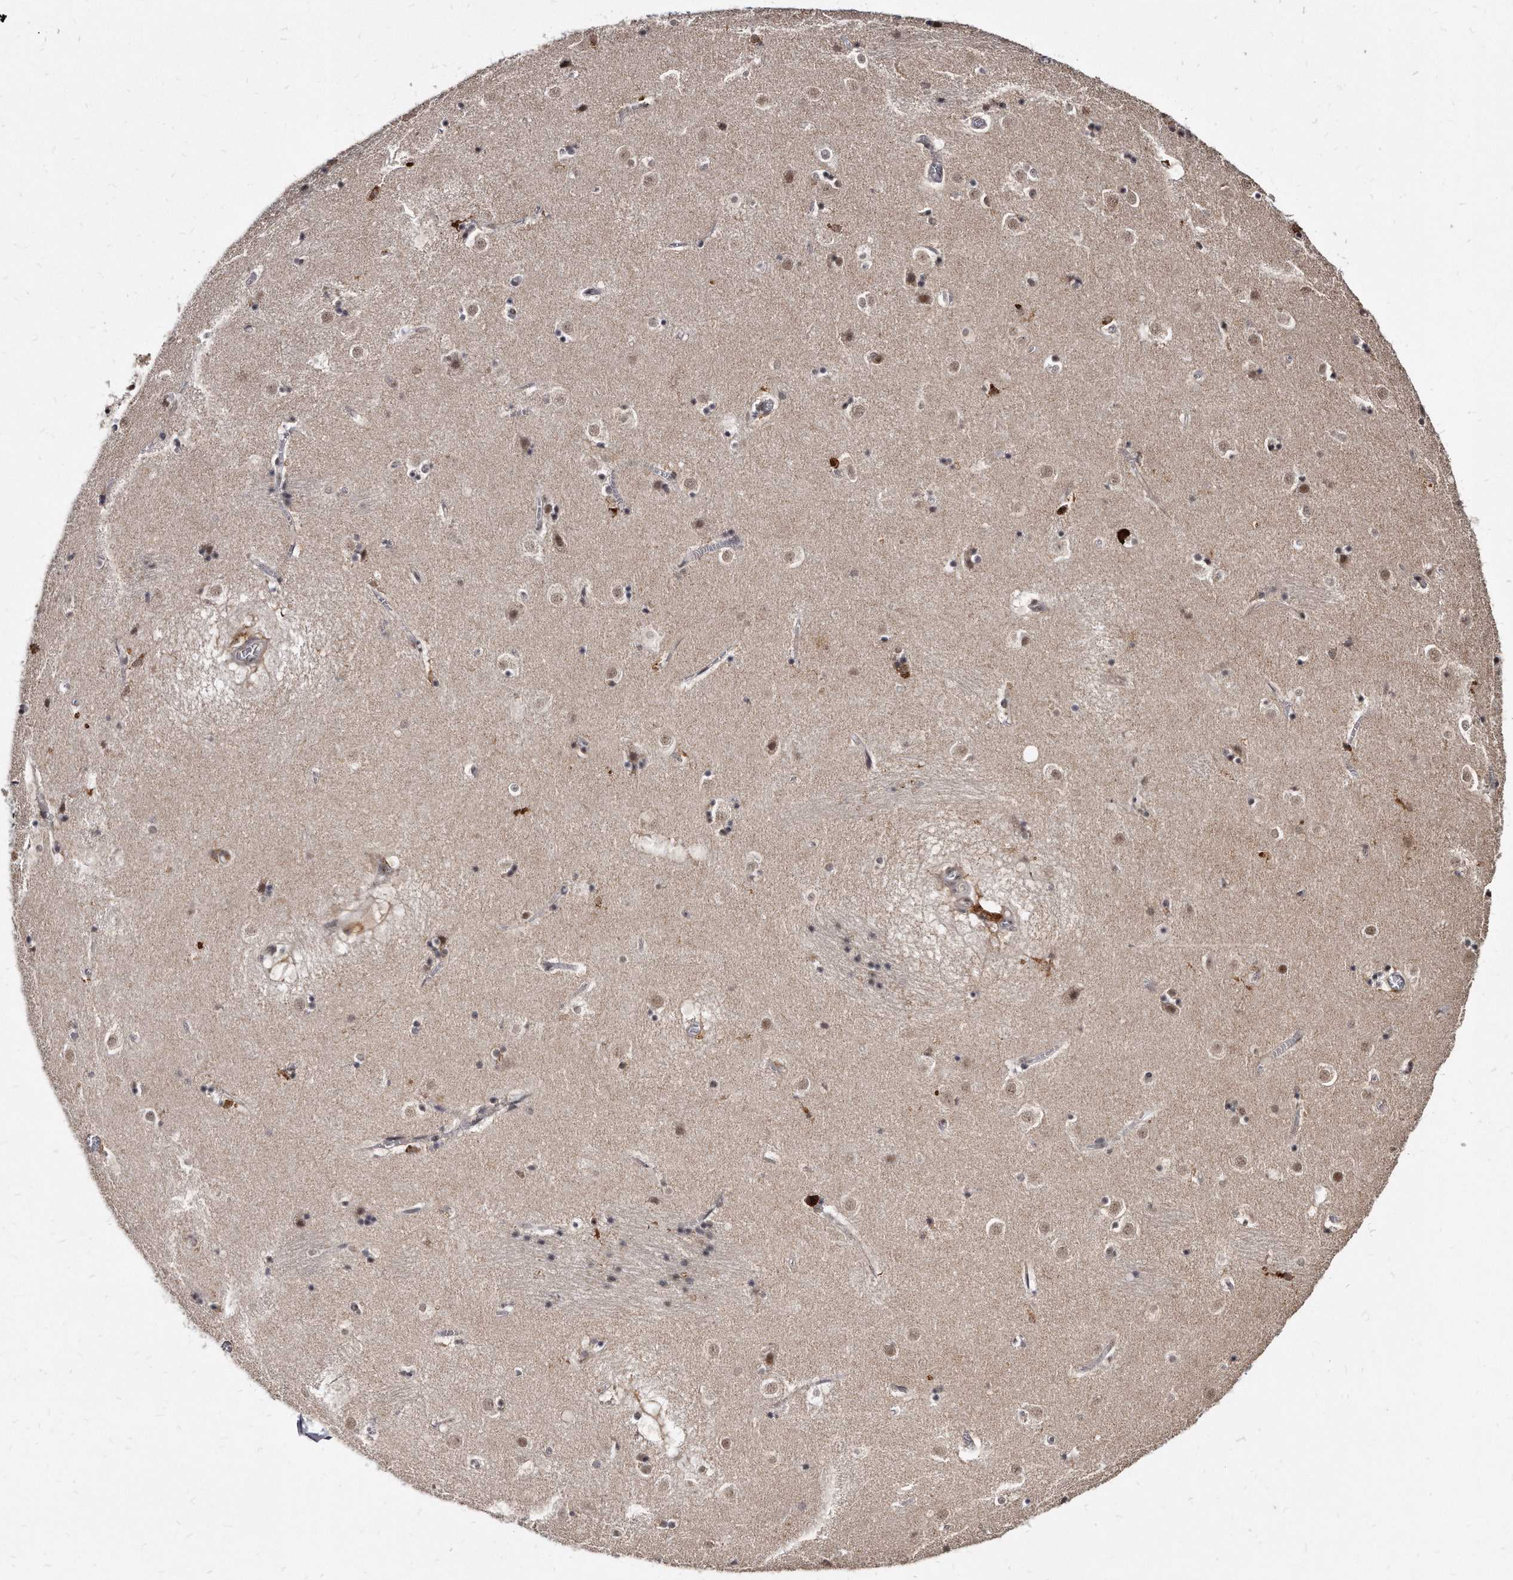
{"staining": {"intensity": "negative", "quantity": "none", "location": "none"}, "tissue": "caudate", "cell_type": "Glial cells", "image_type": "normal", "snomed": [{"axis": "morphology", "description": "Normal tissue, NOS"}, {"axis": "topography", "description": "Lateral ventricle wall"}], "caption": "This is an immunohistochemistry histopathology image of unremarkable caudate. There is no expression in glial cells.", "gene": "KLHDC3", "patient": {"sex": "male", "age": 70}}